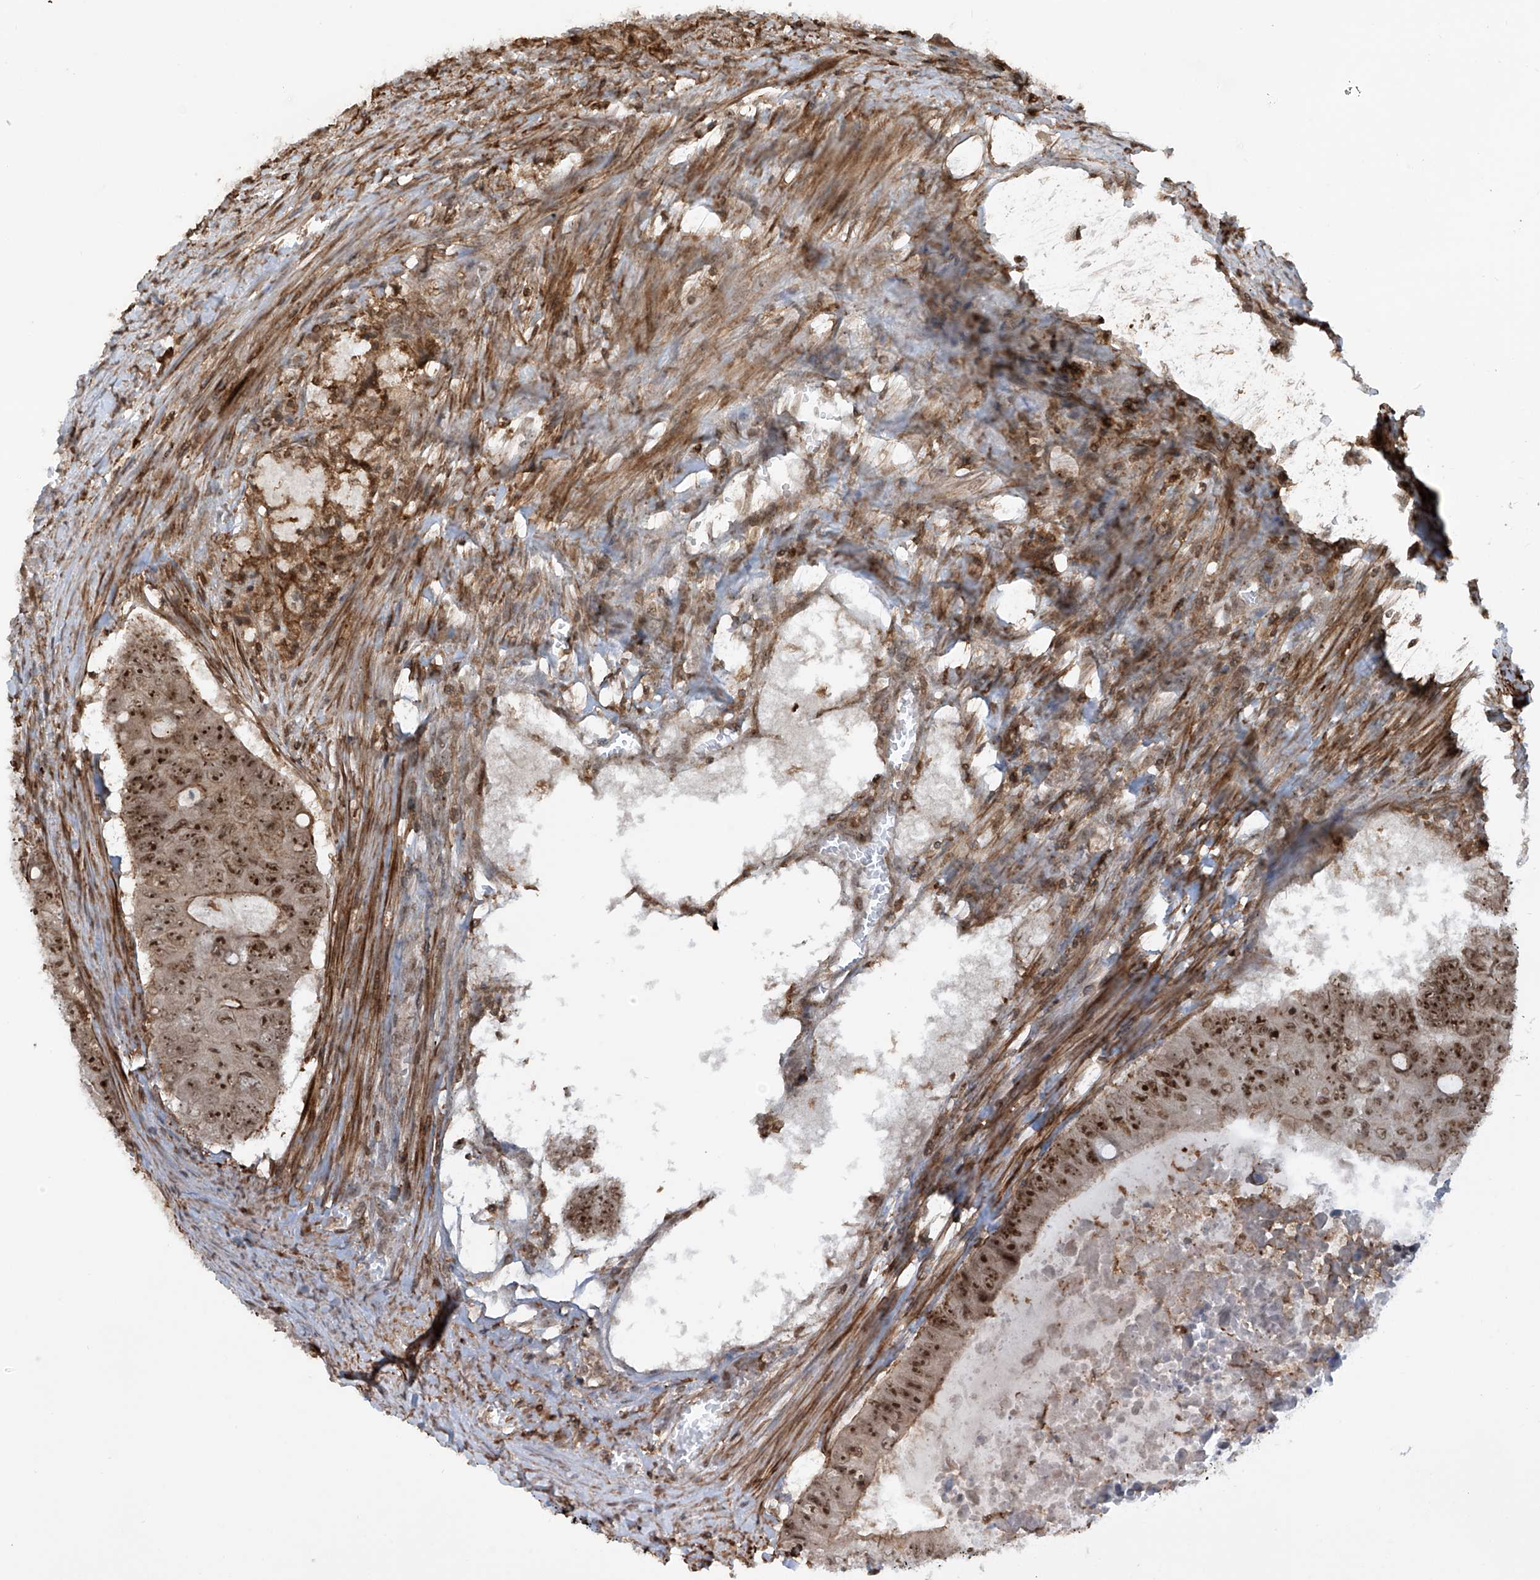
{"staining": {"intensity": "strong", "quantity": ">75%", "location": "cytoplasmic/membranous,nuclear"}, "tissue": "colorectal cancer", "cell_type": "Tumor cells", "image_type": "cancer", "snomed": [{"axis": "morphology", "description": "Adenocarcinoma, NOS"}, {"axis": "topography", "description": "Colon"}], "caption": "The micrograph demonstrates a brown stain indicating the presence of a protein in the cytoplasmic/membranous and nuclear of tumor cells in adenocarcinoma (colorectal).", "gene": "REPIN1", "patient": {"sex": "male", "age": 87}}